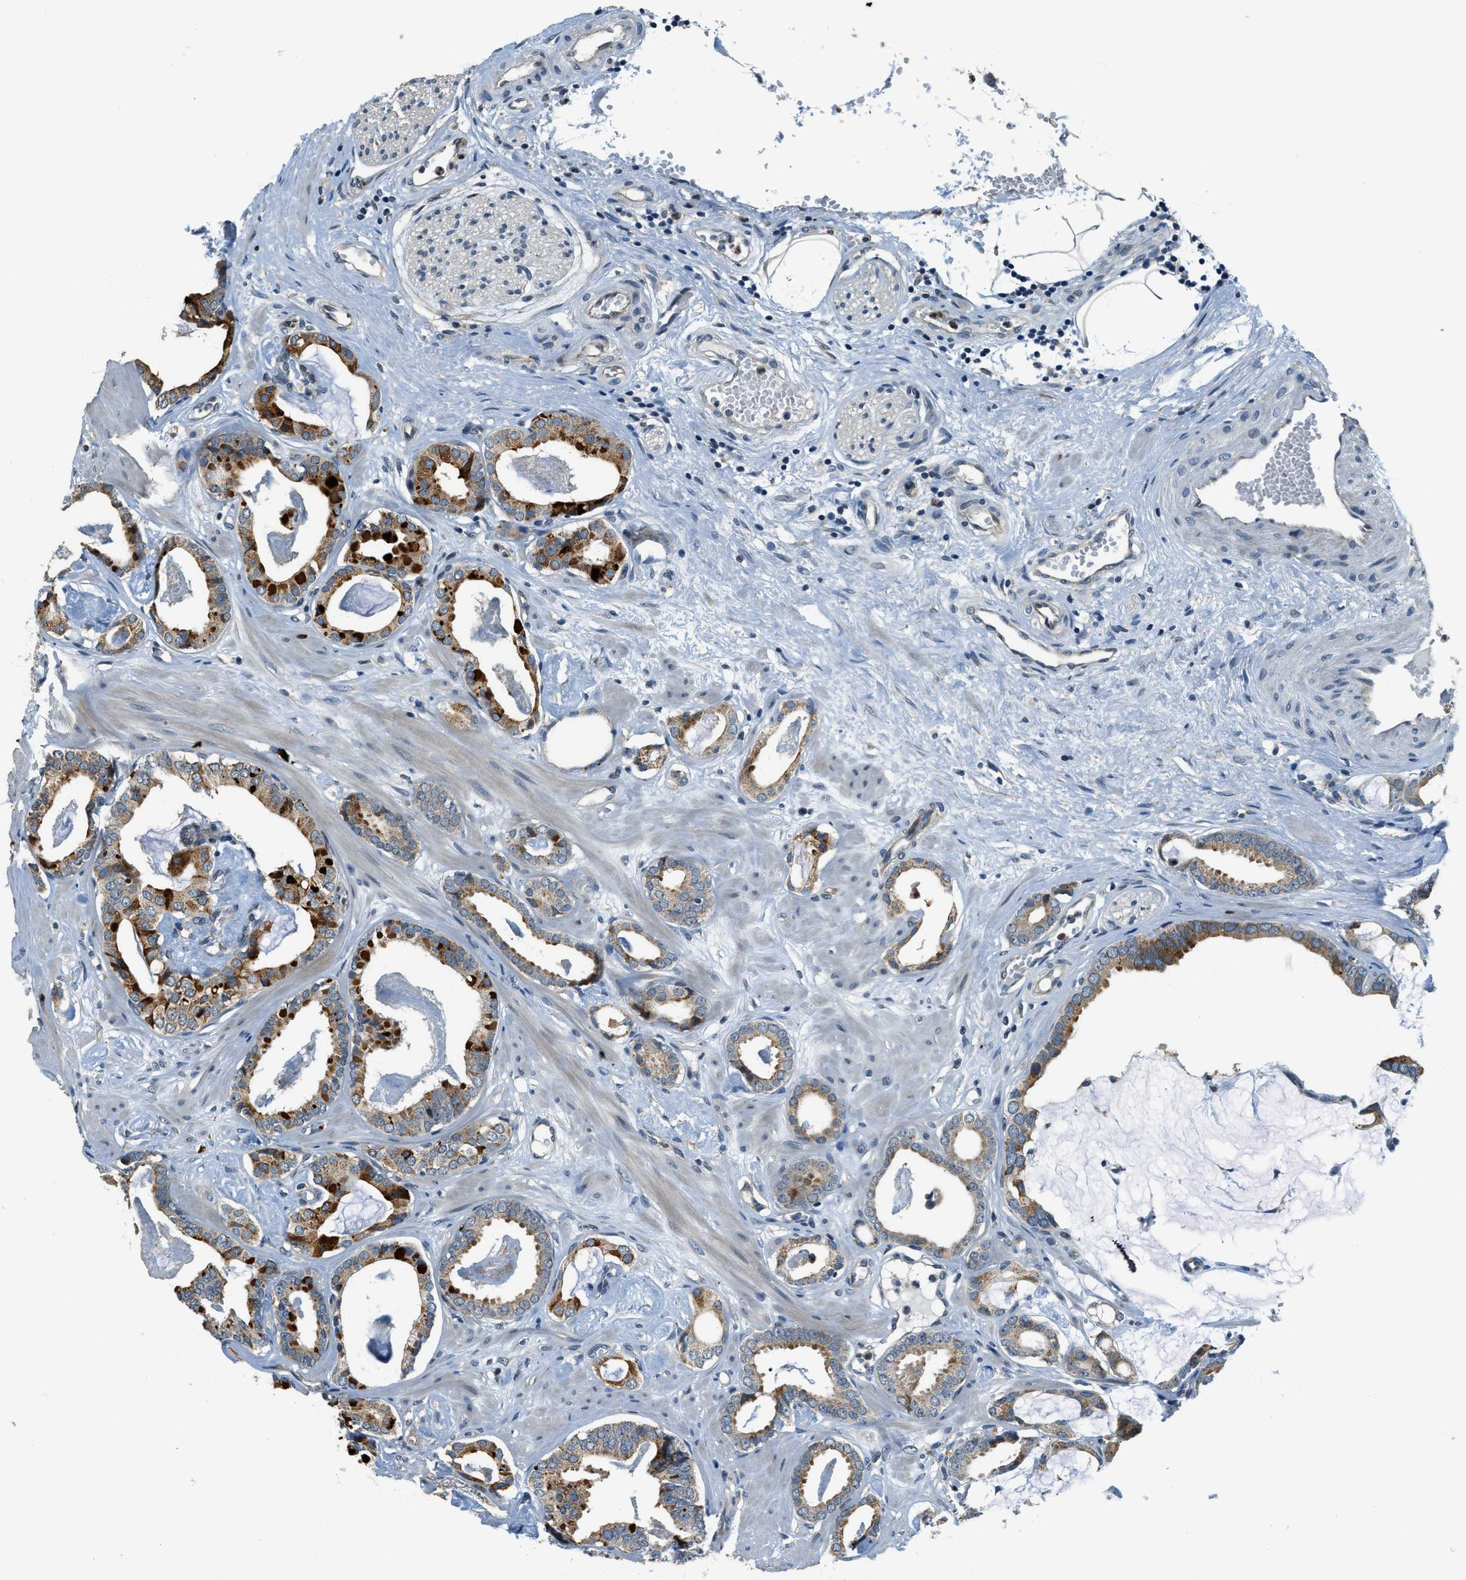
{"staining": {"intensity": "strong", "quantity": "25%-75%", "location": "cytoplasmic/membranous"}, "tissue": "prostate cancer", "cell_type": "Tumor cells", "image_type": "cancer", "snomed": [{"axis": "morphology", "description": "Adenocarcinoma, Low grade"}, {"axis": "topography", "description": "Prostate"}], "caption": "This photomicrograph displays immunohistochemistry (IHC) staining of prostate cancer, with high strong cytoplasmic/membranous positivity in approximately 25%-75% of tumor cells.", "gene": "HERC2", "patient": {"sex": "male", "age": 53}}